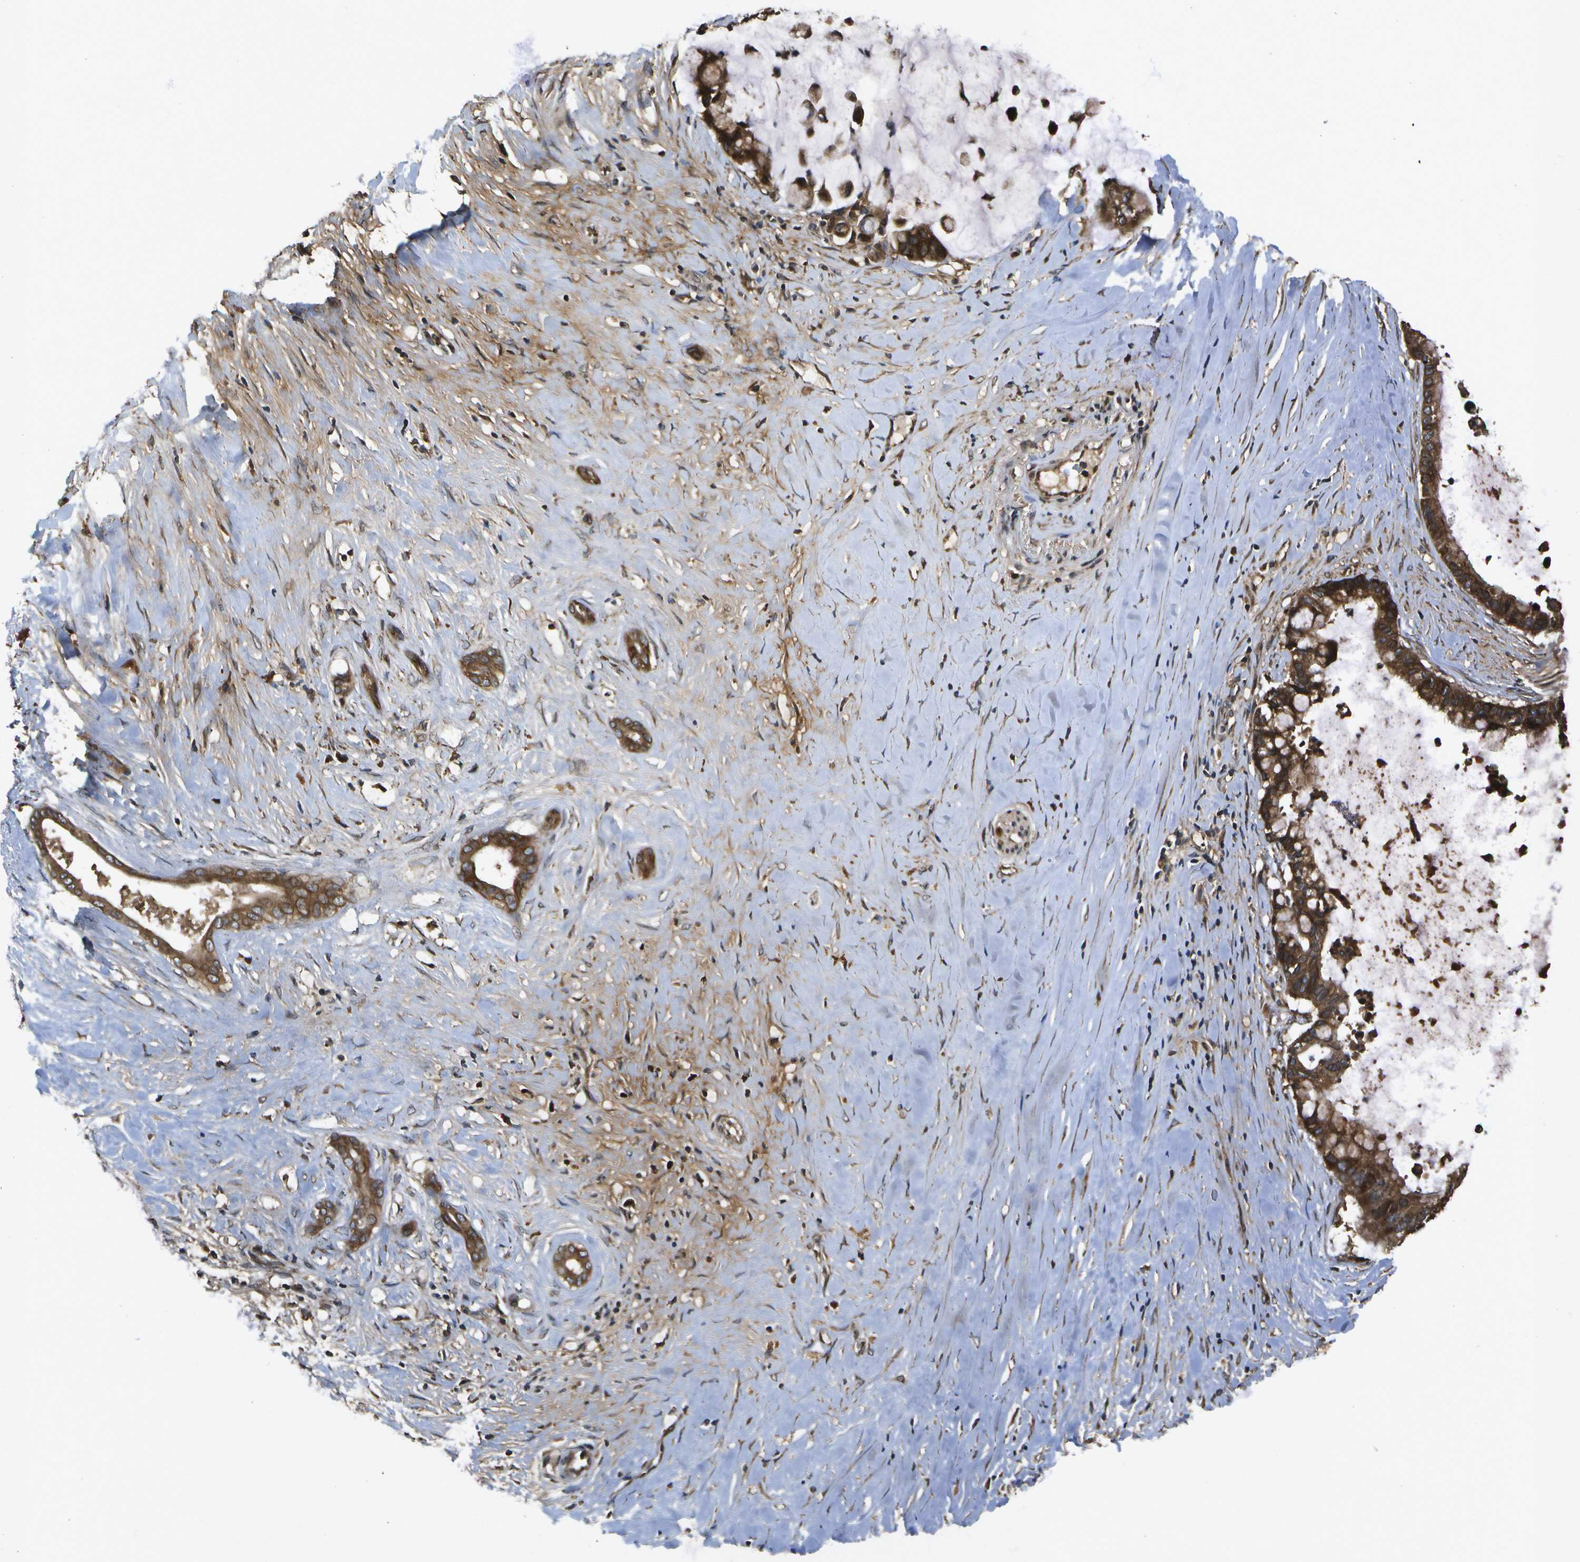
{"staining": {"intensity": "moderate", "quantity": ">75%", "location": "cytoplasmic/membranous"}, "tissue": "pancreatic cancer", "cell_type": "Tumor cells", "image_type": "cancer", "snomed": [{"axis": "morphology", "description": "Adenocarcinoma, NOS"}, {"axis": "topography", "description": "Pancreas"}], "caption": "Pancreatic cancer (adenocarcinoma) tissue exhibits moderate cytoplasmic/membranous staining in approximately >75% of tumor cells, visualized by immunohistochemistry.", "gene": "HFE", "patient": {"sex": "male", "age": 41}}